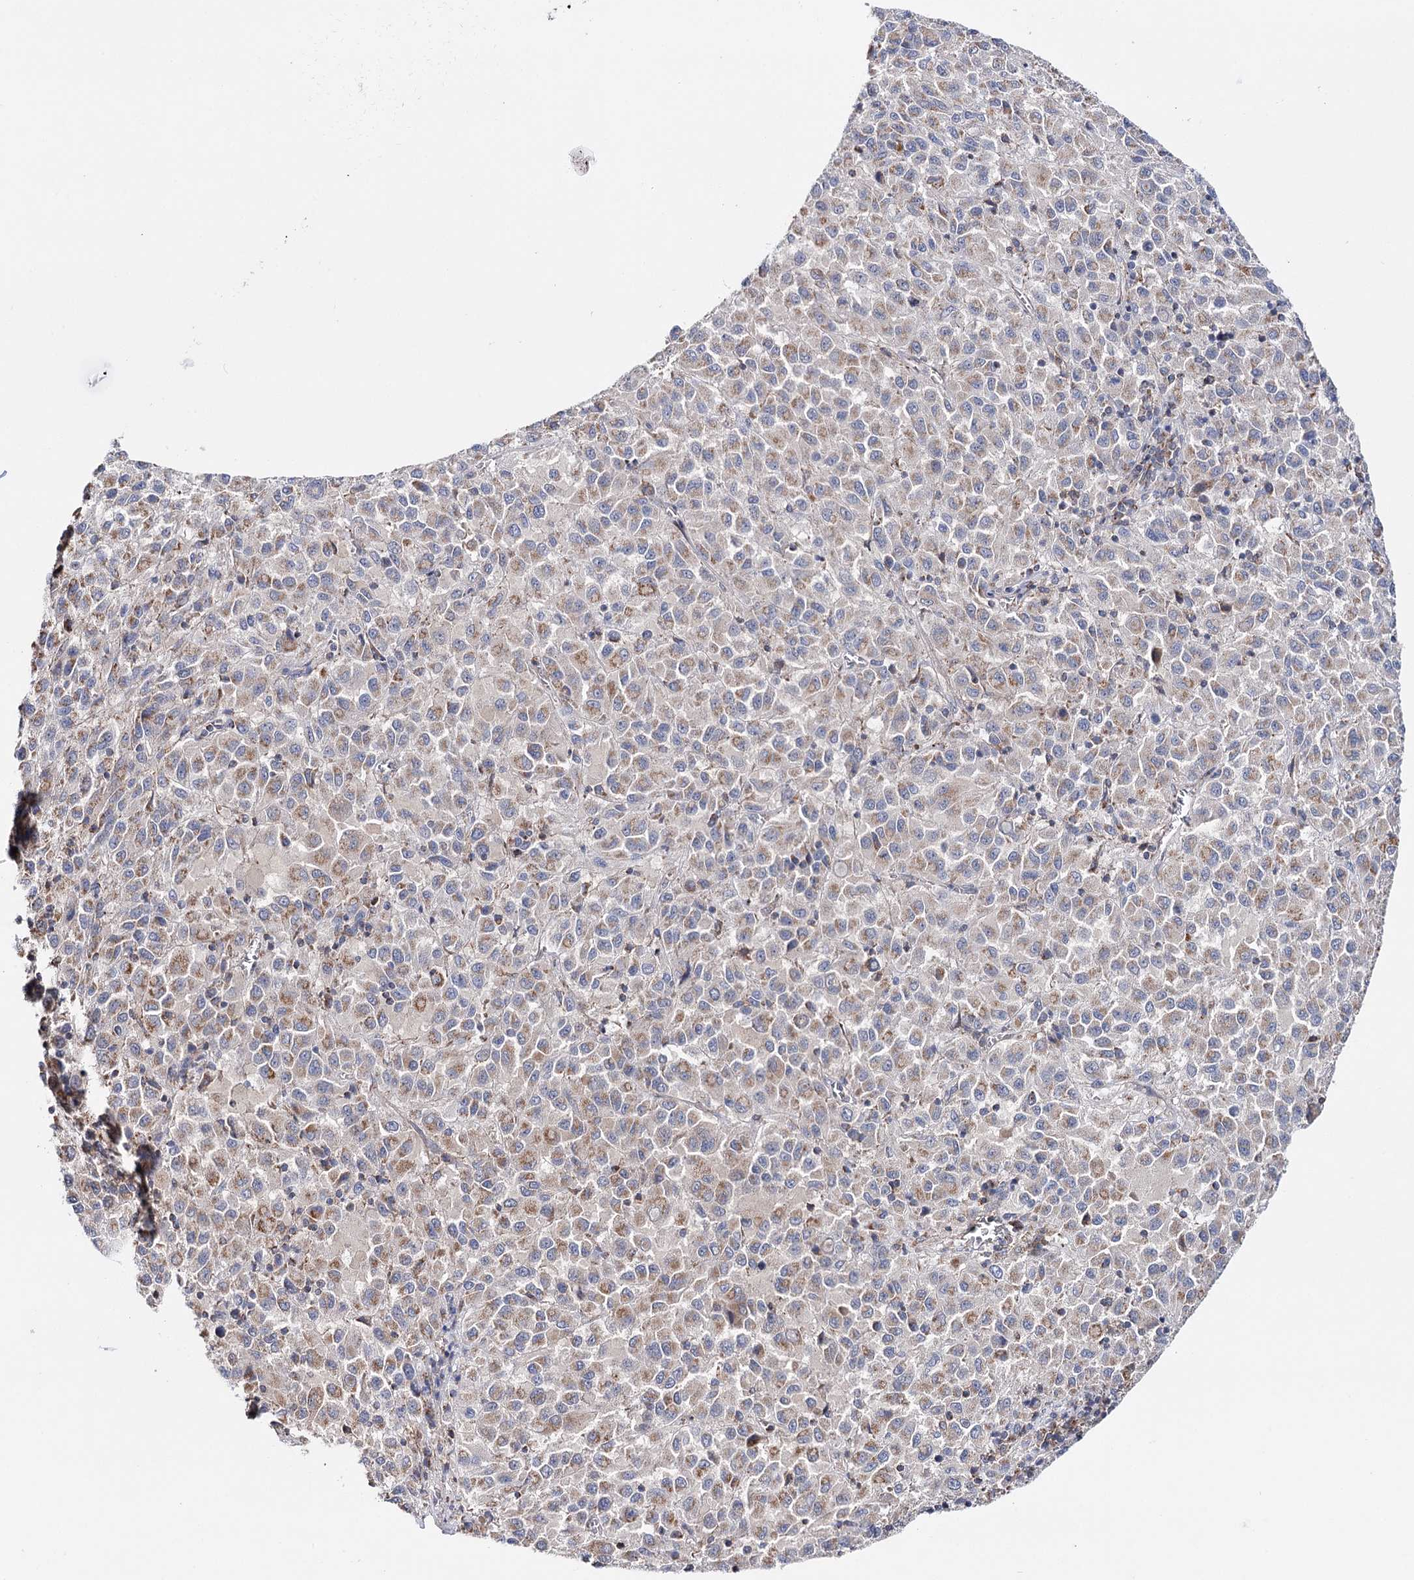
{"staining": {"intensity": "weak", "quantity": "25%-75%", "location": "cytoplasmic/membranous"}, "tissue": "melanoma", "cell_type": "Tumor cells", "image_type": "cancer", "snomed": [{"axis": "morphology", "description": "Malignant melanoma, Metastatic site"}, {"axis": "topography", "description": "Lung"}], "caption": "The photomicrograph displays a brown stain indicating the presence of a protein in the cytoplasmic/membranous of tumor cells in malignant melanoma (metastatic site).", "gene": "CFAP46", "patient": {"sex": "male", "age": 64}}